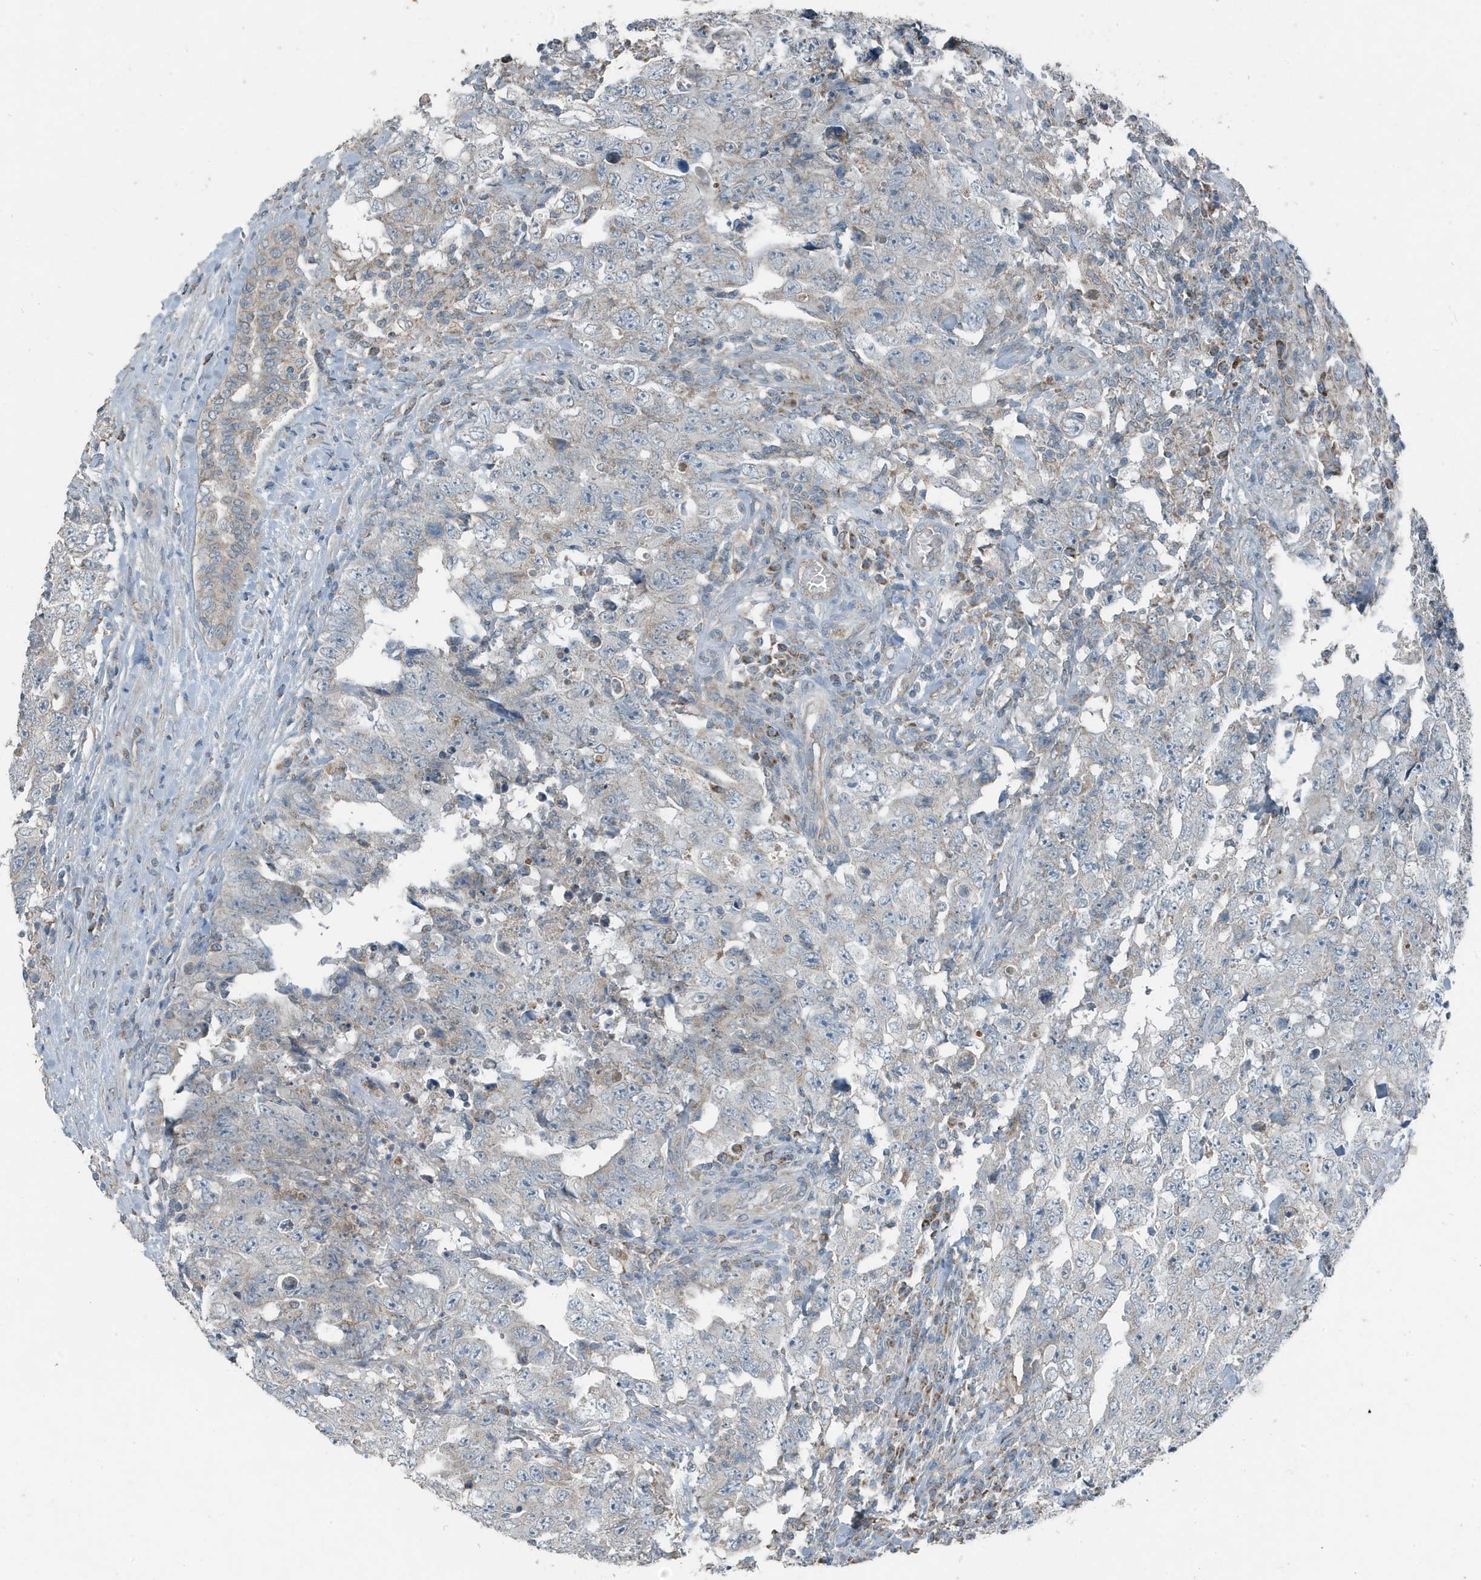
{"staining": {"intensity": "weak", "quantity": "<25%", "location": "cytoplasmic/membranous"}, "tissue": "testis cancer", "cell_type": "Tumor cells", "image_type": "cancer", "snomed": [{"axis": "morphology", "description": "Carcinoma, Embryonal, NOS"}, {"axis": "topography", "description": "Testis"}], "caption": "IHC of testis cancer (embryonal carcinoma) displays no expression in tumor cells.", "gene": "MT-CYB", "patient": {"sex": "male", "age": 26}}